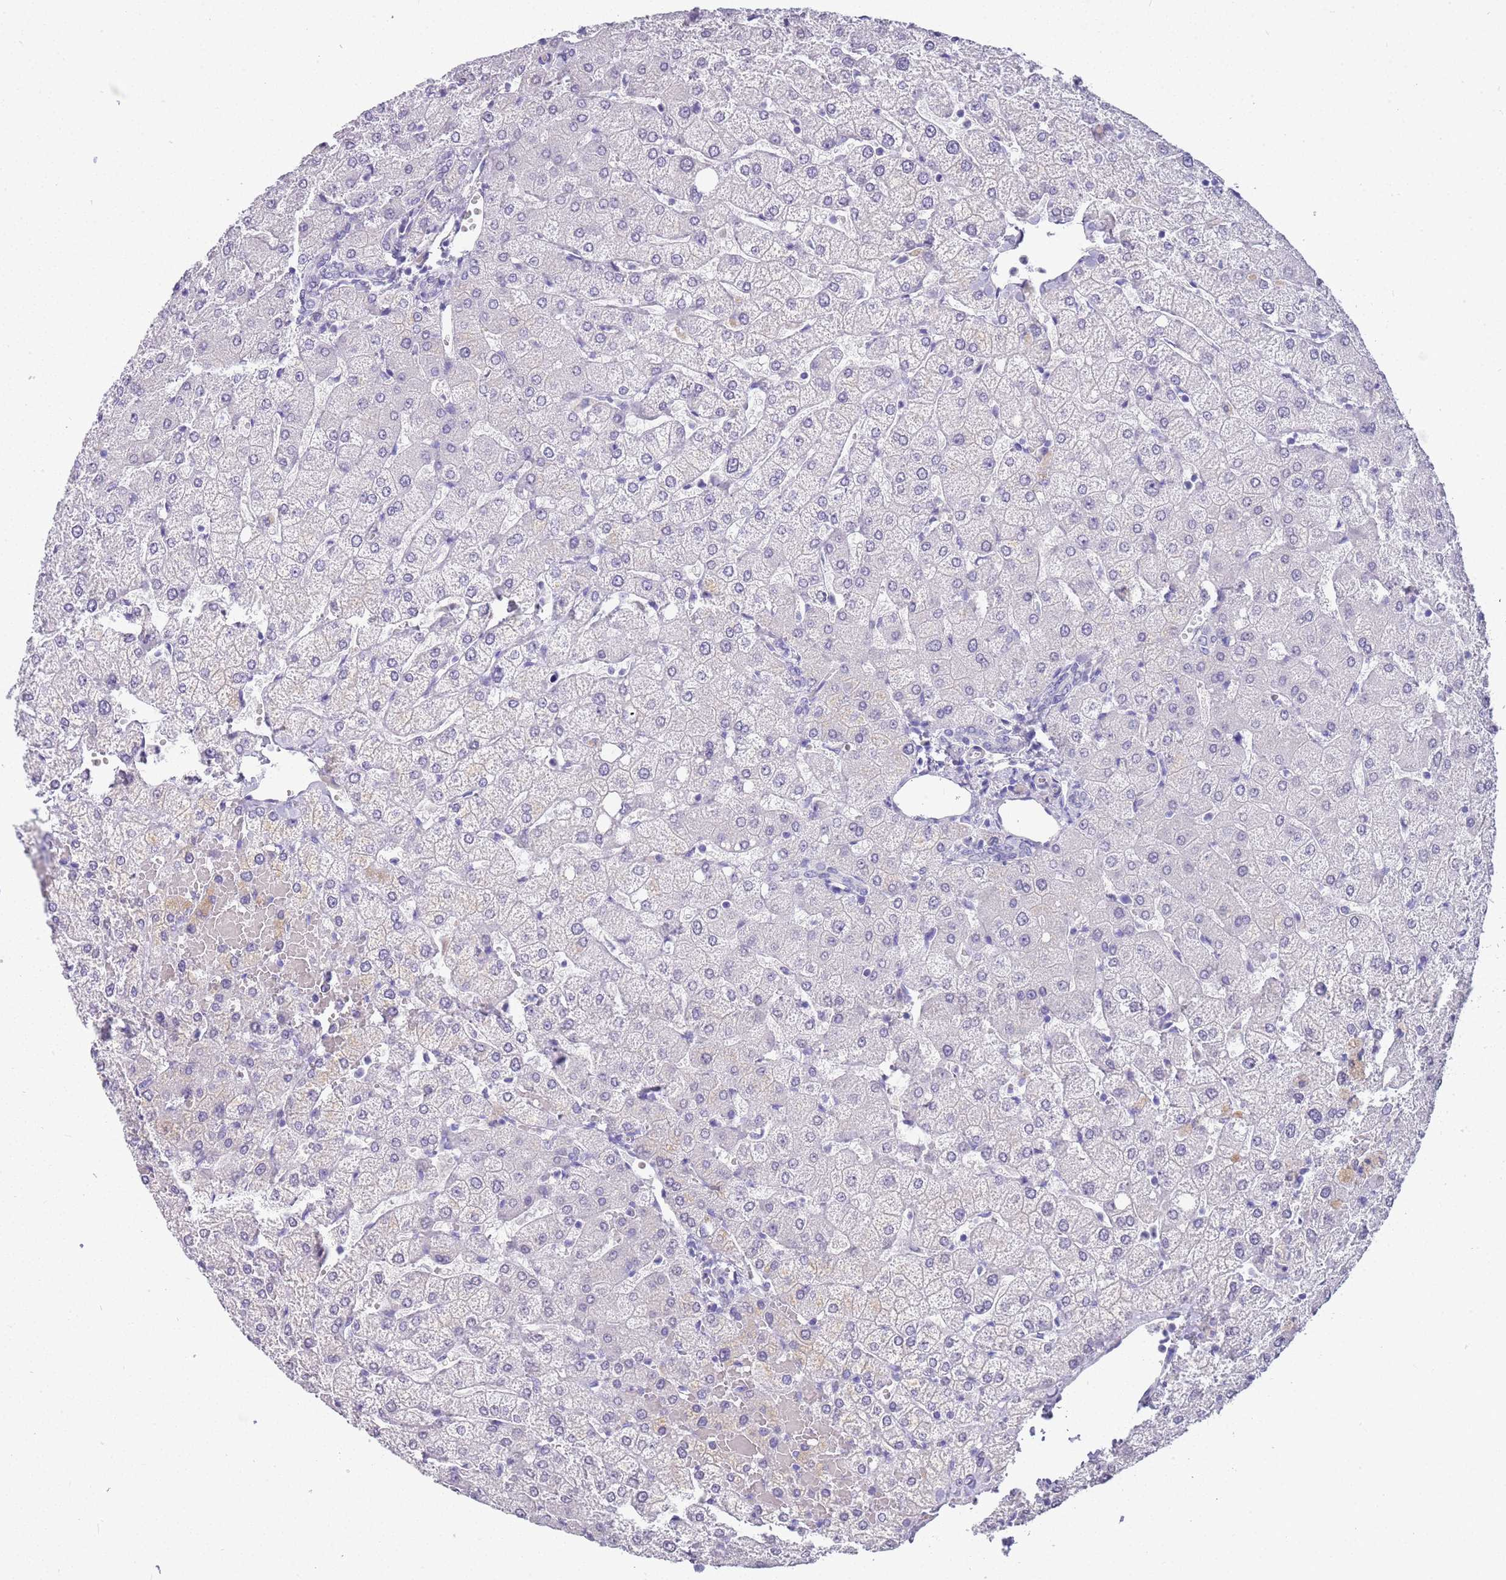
{"staining": {"intensity": "negative", "quantity": "none", "location": "none"}, "tissue": "liver", "cell_type": "Cholangiocytes", "image_type": "normal", "snomed": [{"axis": "morphology", "description": "Normal tissue, NOS"}, {"axis": "topography", "description": "Liver"}], "caption": "Unremarkable liver was stained to show a protein in brown. There is no significant expression in cholangiocytes. Brightfield microscopy of immunohistochemistry (IHC) stained with DAB (3,3'-diaminobenzidine) (brown) and hematoxylin (blue), captured at high magnification.", "gene": "CTRC", "patient": {"sex": "female", "age": 54}}